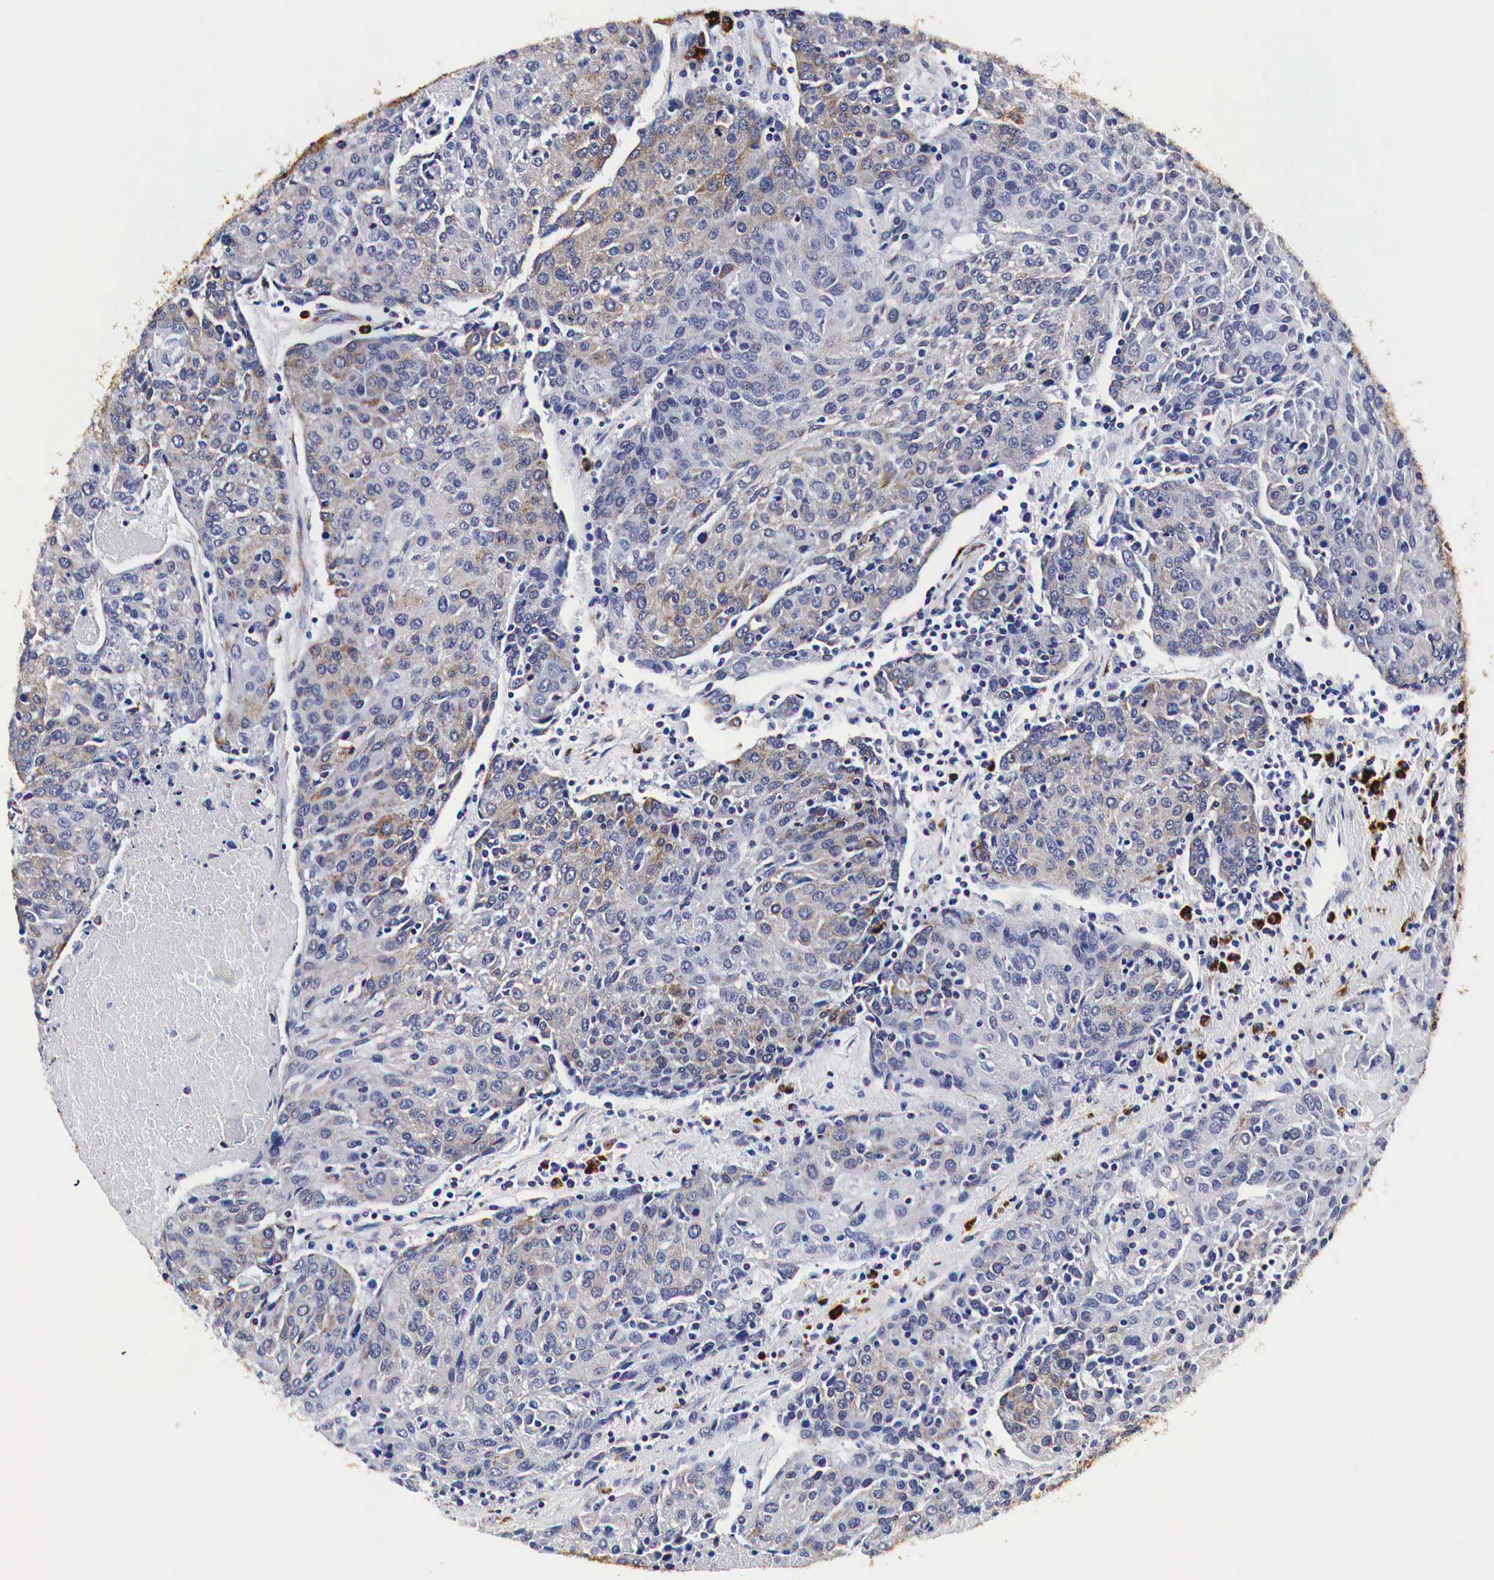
{"staining": {"intensity": "weak", "quantity": "<25%", "location": "cytoplasmic/membranous"}, "tissue": "urothelial cancer", "cell_type": "Tumor cells", "image_type": "cancer", "snomed": [{"axis": "morphology", "description": "Urothelial carcinoma, High grade"}, {"axis": "topography", "description": "Urinary bladder"}], "caption": "Immunohistochemical staining of urothelial carcinoma (high-grade) displays no significant positivity in tumor cells. (Brightfield microscopy of DAB immunohistochemistry (IHC) at high magnification).", "gene": "CKAP4", "patient": {"sex": "female", "age": 85}}